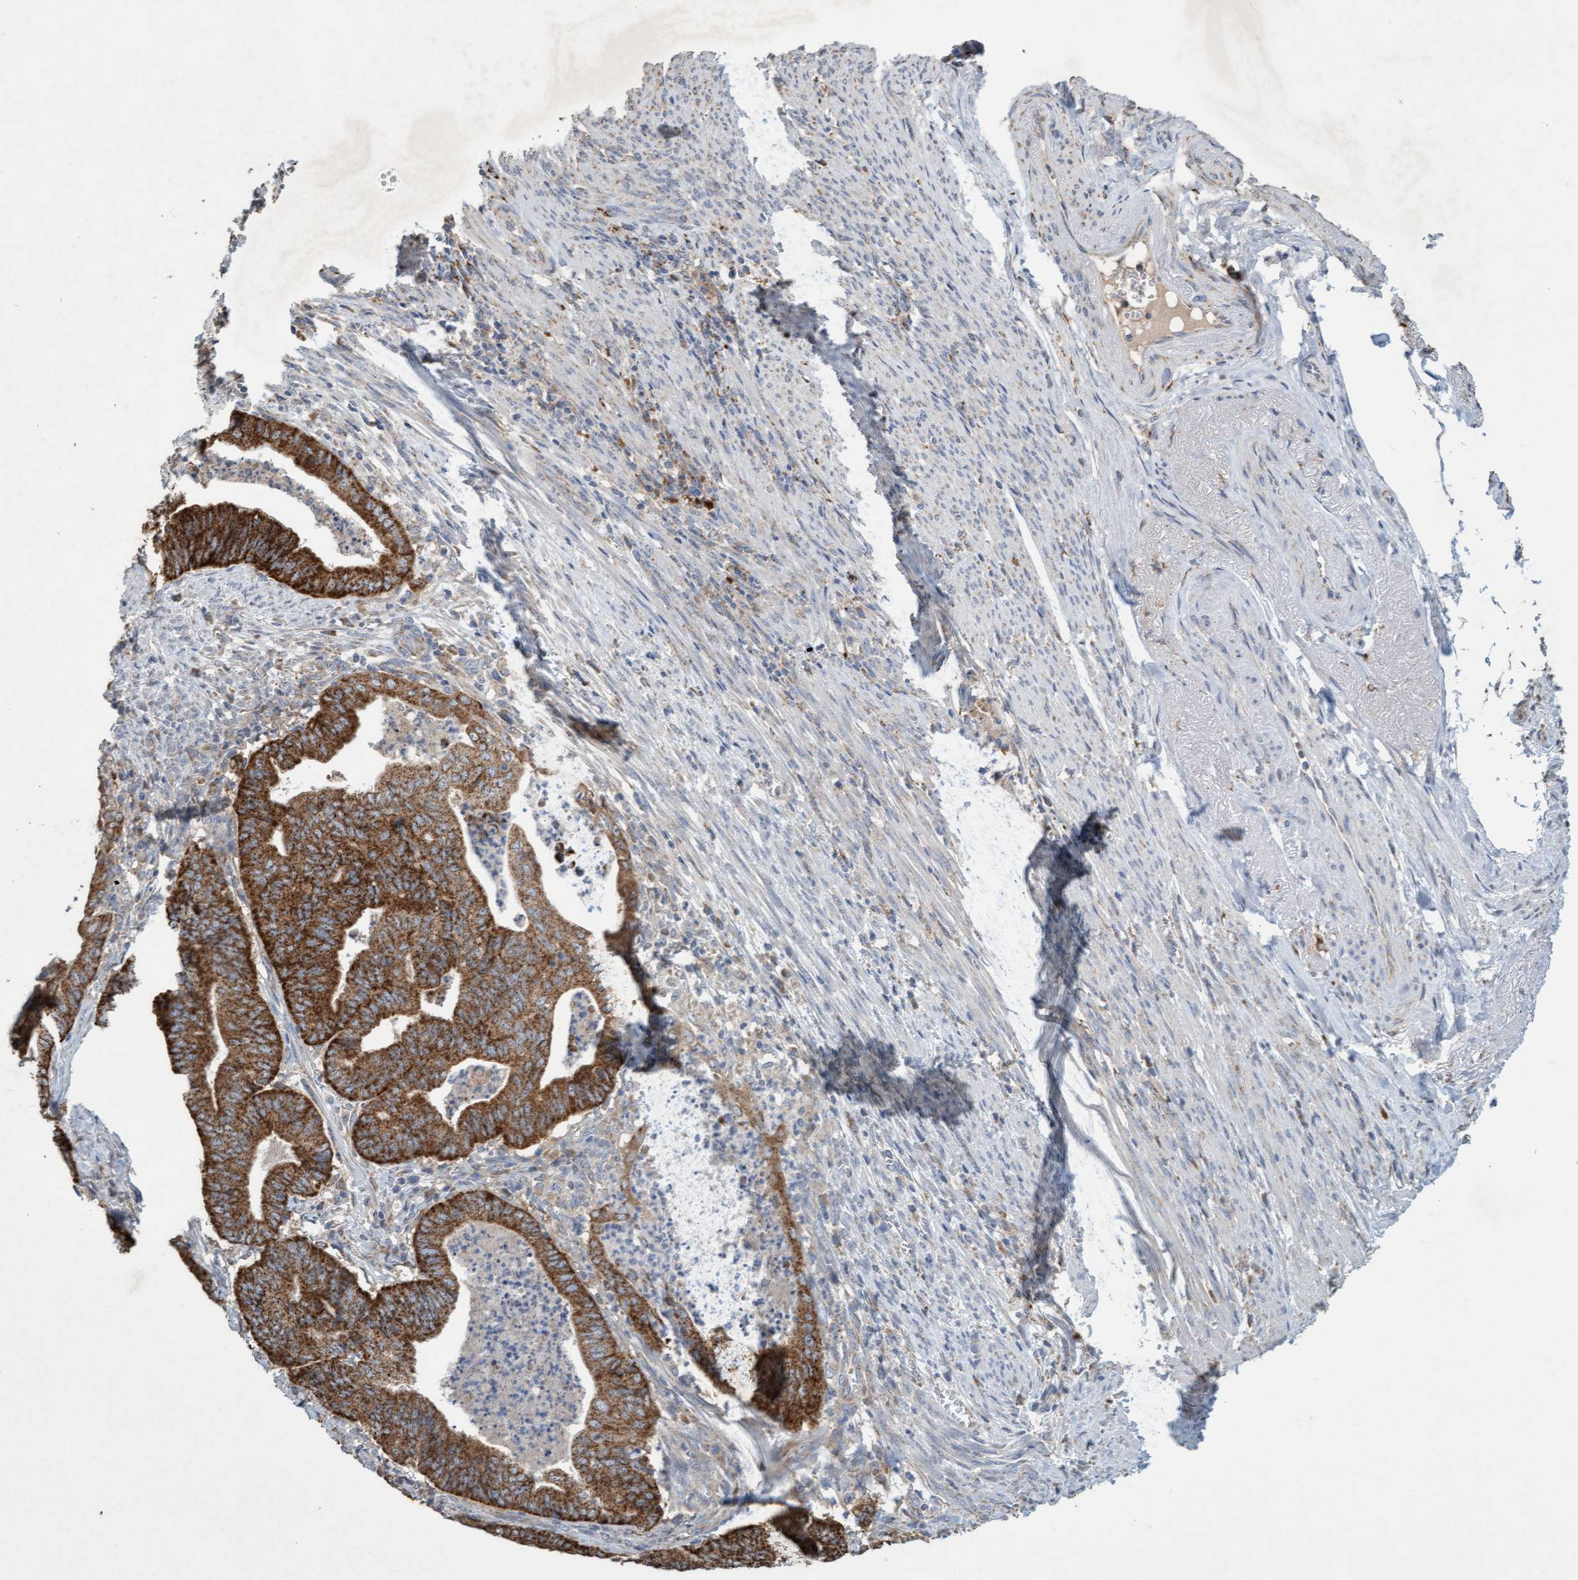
{"staining": {"intensity": "strong", "quantity": ">75%", "location": "cytoplasmic/membranous"}, "tissue": "endometrial cancer", "cell_type": "Tumor cells", "image_type": "cancer", "snomed": [{"axis": "morphology", "description": "Polyp, NOS"}, {"axis": "morphology", "description": "Adenocarcinoma, NOS"}, {"axis": "morphology", "description": "Adenoma, NOS"}, {"axis": "topography", "description": "Endometrium"}], "caption": "Adenocarcinoma (endometrial) was stained to show a protein in brown. There is high levels of strong cytoplasmic/membranous positivity in about >75% of tumor cells. (IHC, brightfield microscopy, high magnification).", "gene": "ATPAF2", "patient": {"sex": "female", "age": 79}}